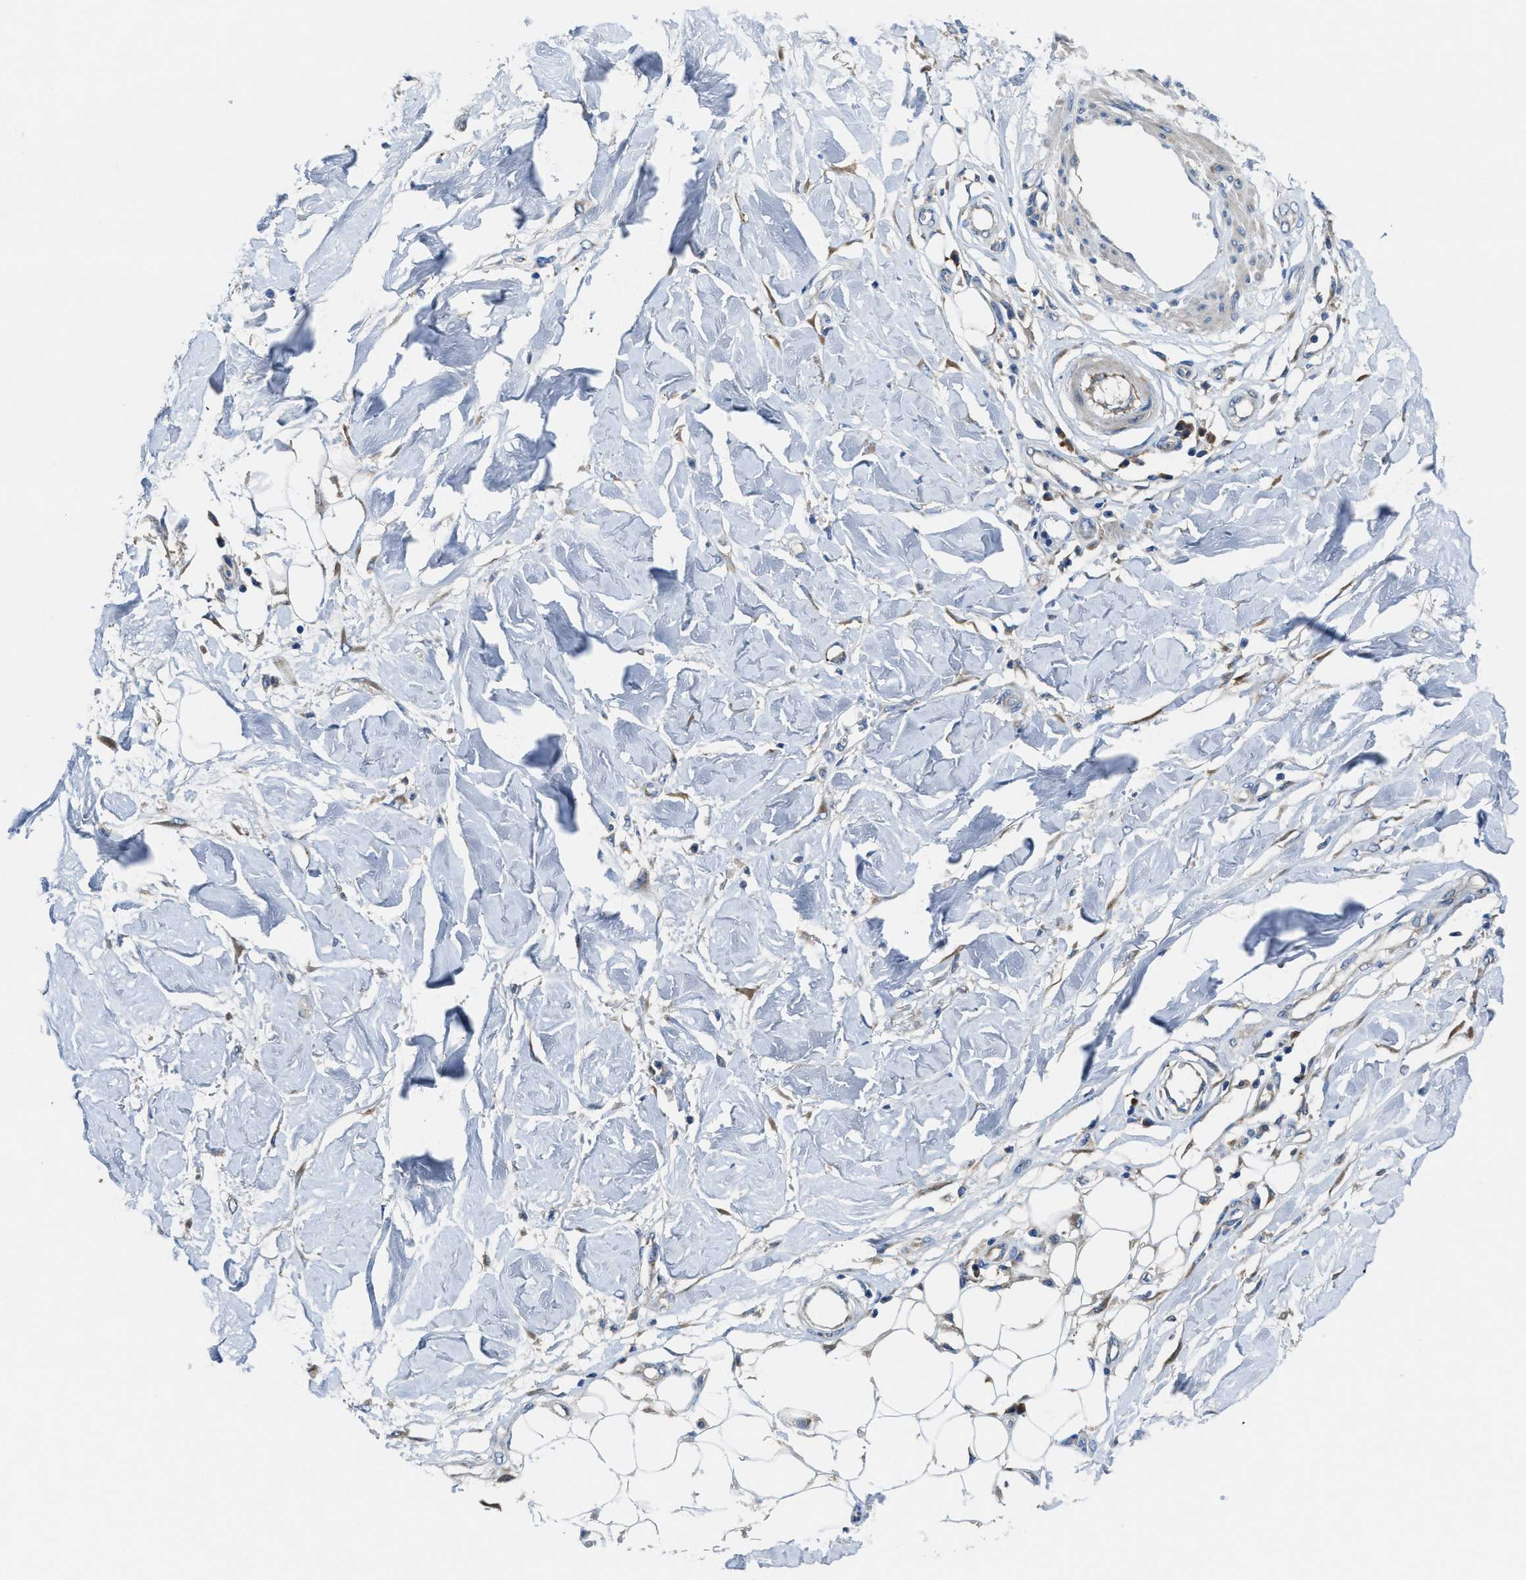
{"staining": {"intensity": "negative", "quantity": "none", "location": "none"}, "tissue": "adipose tissue", "cell_type": "Adipocytes", "image_type": "normal", "snomed": [{"axis": "morphology", "description": "Normal tissue, NOS"}, {"axis": "morphology", "description": "Squamous cell carcinoma, NOS"}, {"axis": "topography", "description": "Skin"}, {"axis": "topography", "description": "Peripheral nerve tissue"}], "caption": "Adipocytes show no significant protein positivity in unremarkable adipose tissue.", "gene": "MAP3K20", "patient": {"sex": "male", "age": 83}}